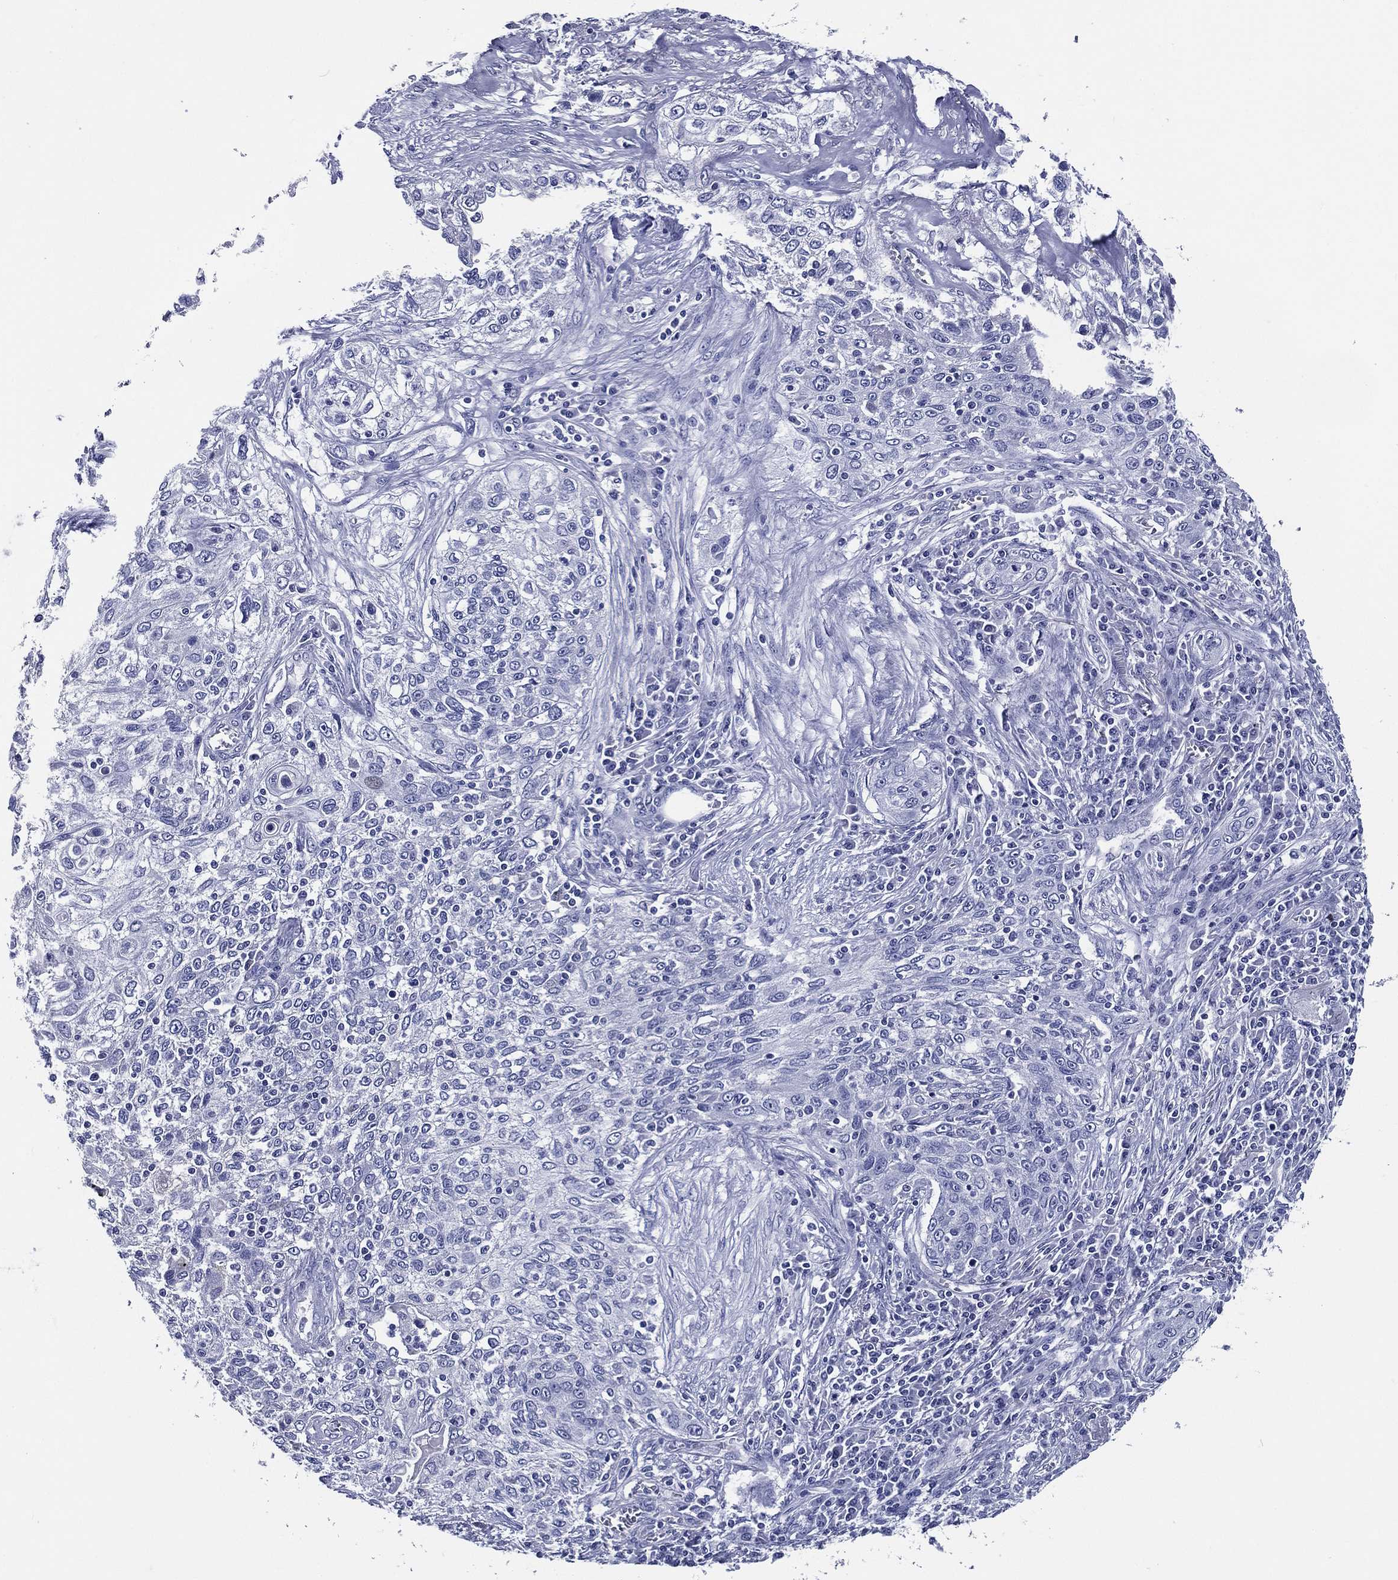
{"staining": {"intensity": "negative", "quantity": "none", "location": "none"}, "tissue": "lung cancer", "cell_type": "Tumor cells", "image_type": "cancer", "snomed": [{"axis": "morphology", "description": "Squamous cell carcinoma, NOS"}, {"axis": "topography", "description": "Lung"}], "caption": "IHC photomicrograph of lung cancer stained for a protein (brown), which shows no expression in tumor cells.", "gene": "ACE2", "patient": {"sex": "female", "age": 69}}